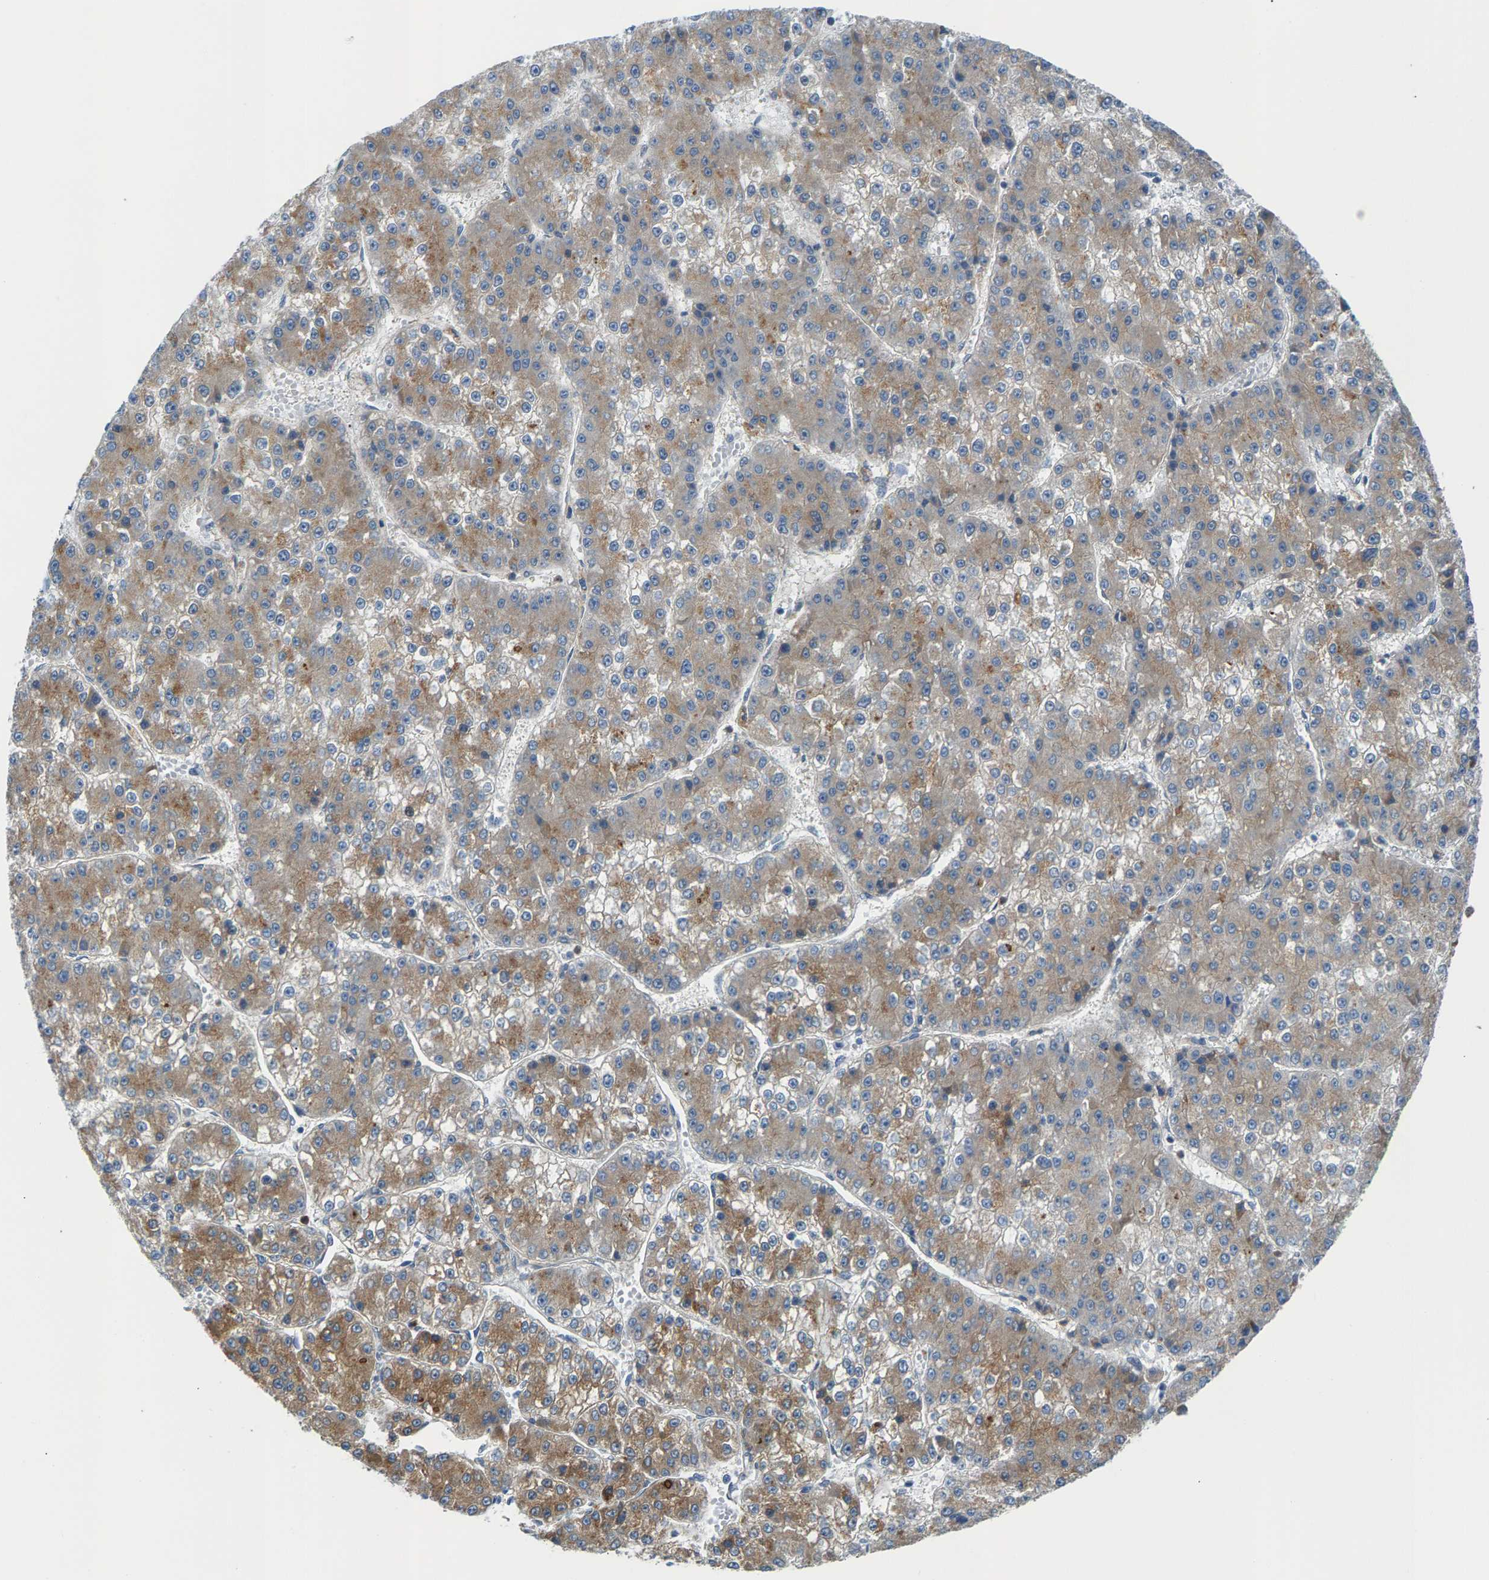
{"staining": {"intensity": "moderate", "quantity": "25%-75%", "location": "cytoplasmic/membranous"}, "tissue": "liver cancer", "cell_type": "Tumor cells", "image_type": "cancer", "snomed": [{"axis": "morphology", "description": "Carcinoma, Hepatocellular, NOS"}, {"axis": "topography", "description": "Liver"}], "caption": "Immunohistochemical staining of liver cancer shows moderate cytoplasmic/membranous protein positivity in approximately 25%-75% of tumor cells.", "gene": "PDCL", "patient": {"sex": "female", "age": 73}}